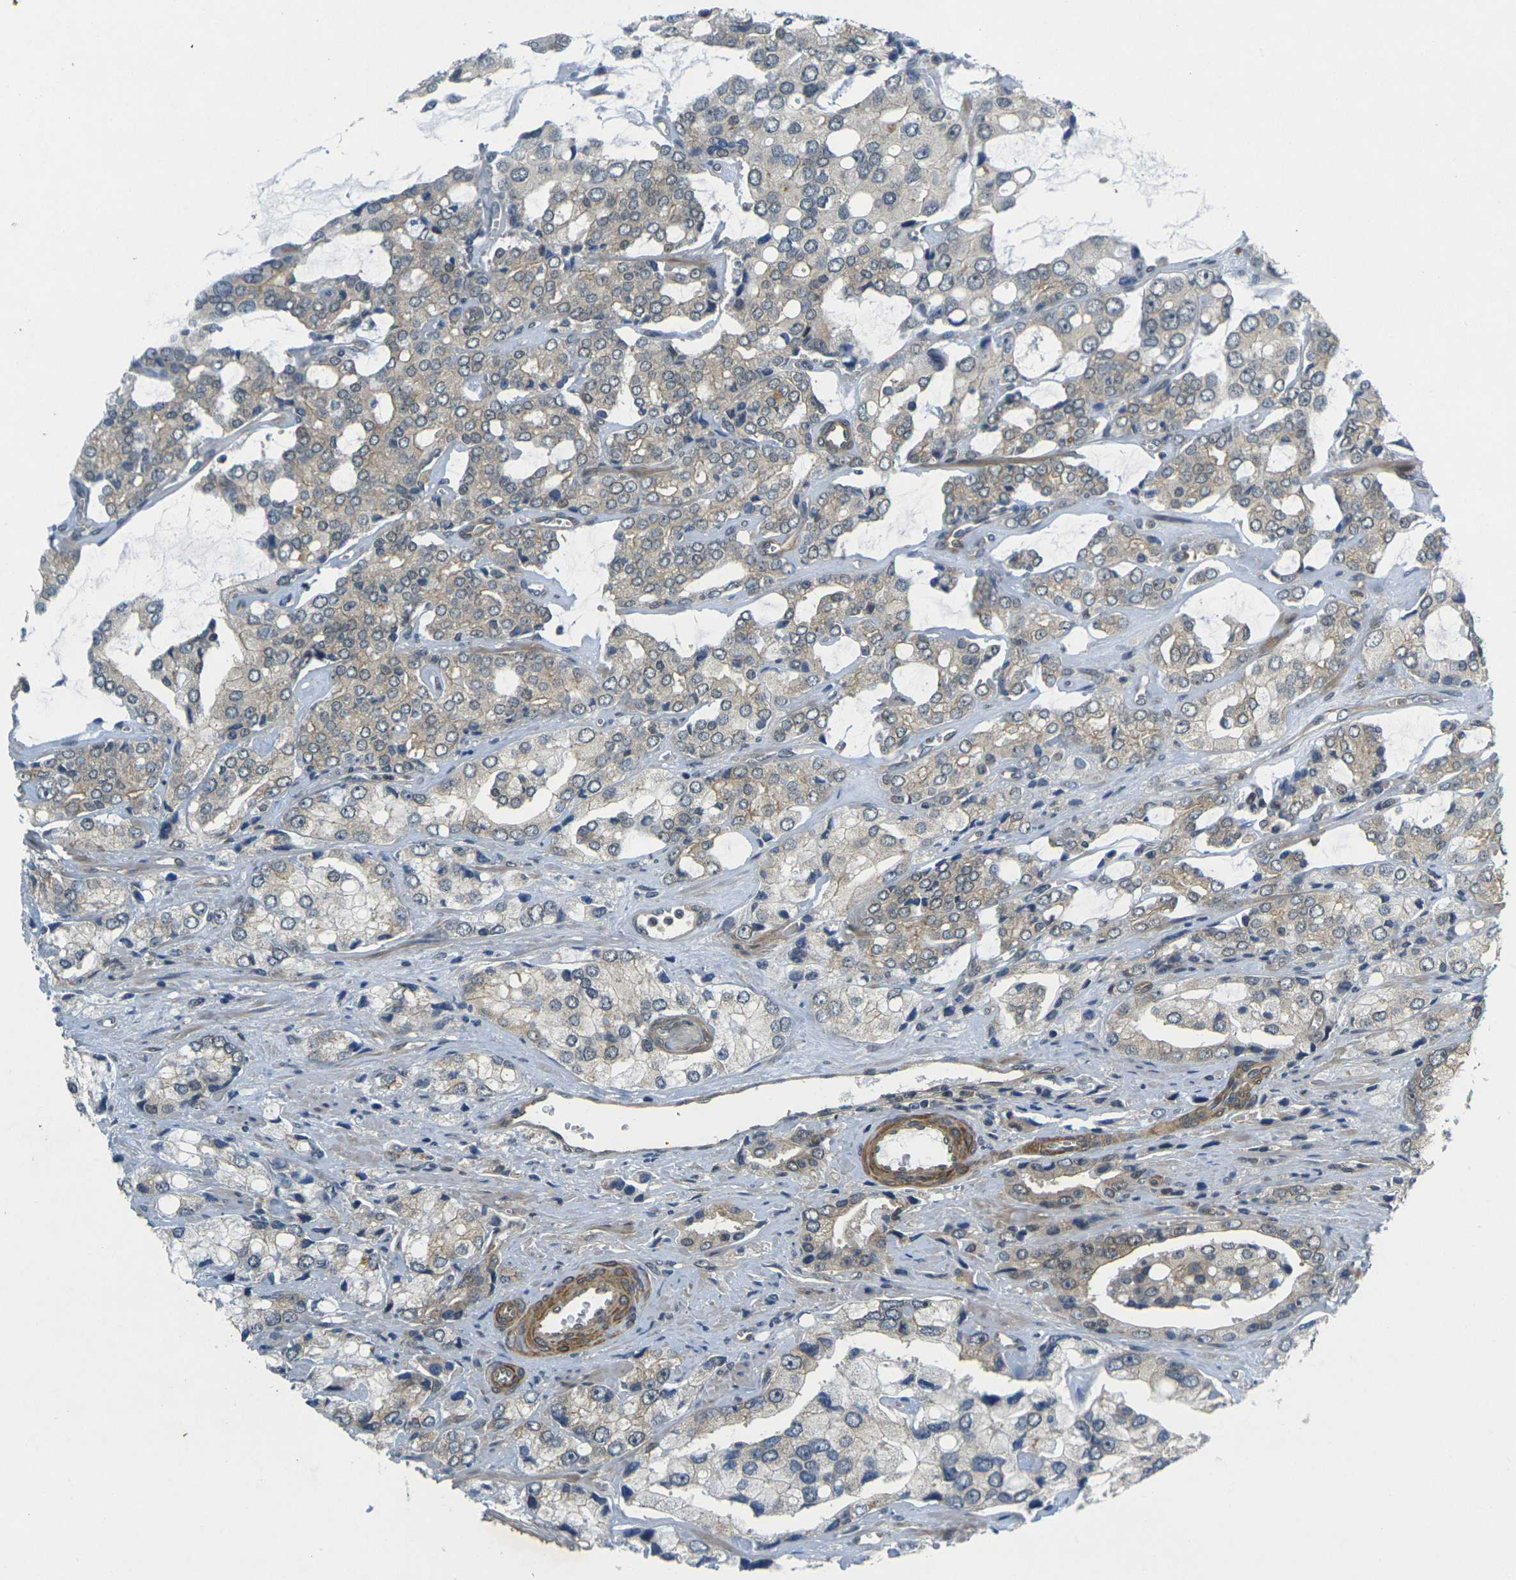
{"staining": {"intensity": "weak", "quantity": ">75%", "location": "cytoplasmic/membranous"}, "tissue": "prostate cancer", "cell_type": "Tumor cells", "image_type": "cancer", "snomed": [{"axis": "morphology", "description": "Adenocarcinoma, High grade"}, {"axis": "topography", "description": "Prostate"}], "caption": "Tumor cells show low levels of weak cytoplasmic/membranous expression in about >75% of cells in prostate cancer (high-grade adenocarcinoma).", "gene": "KCTD10", "patient": {"sex": "male", "age": 67}}